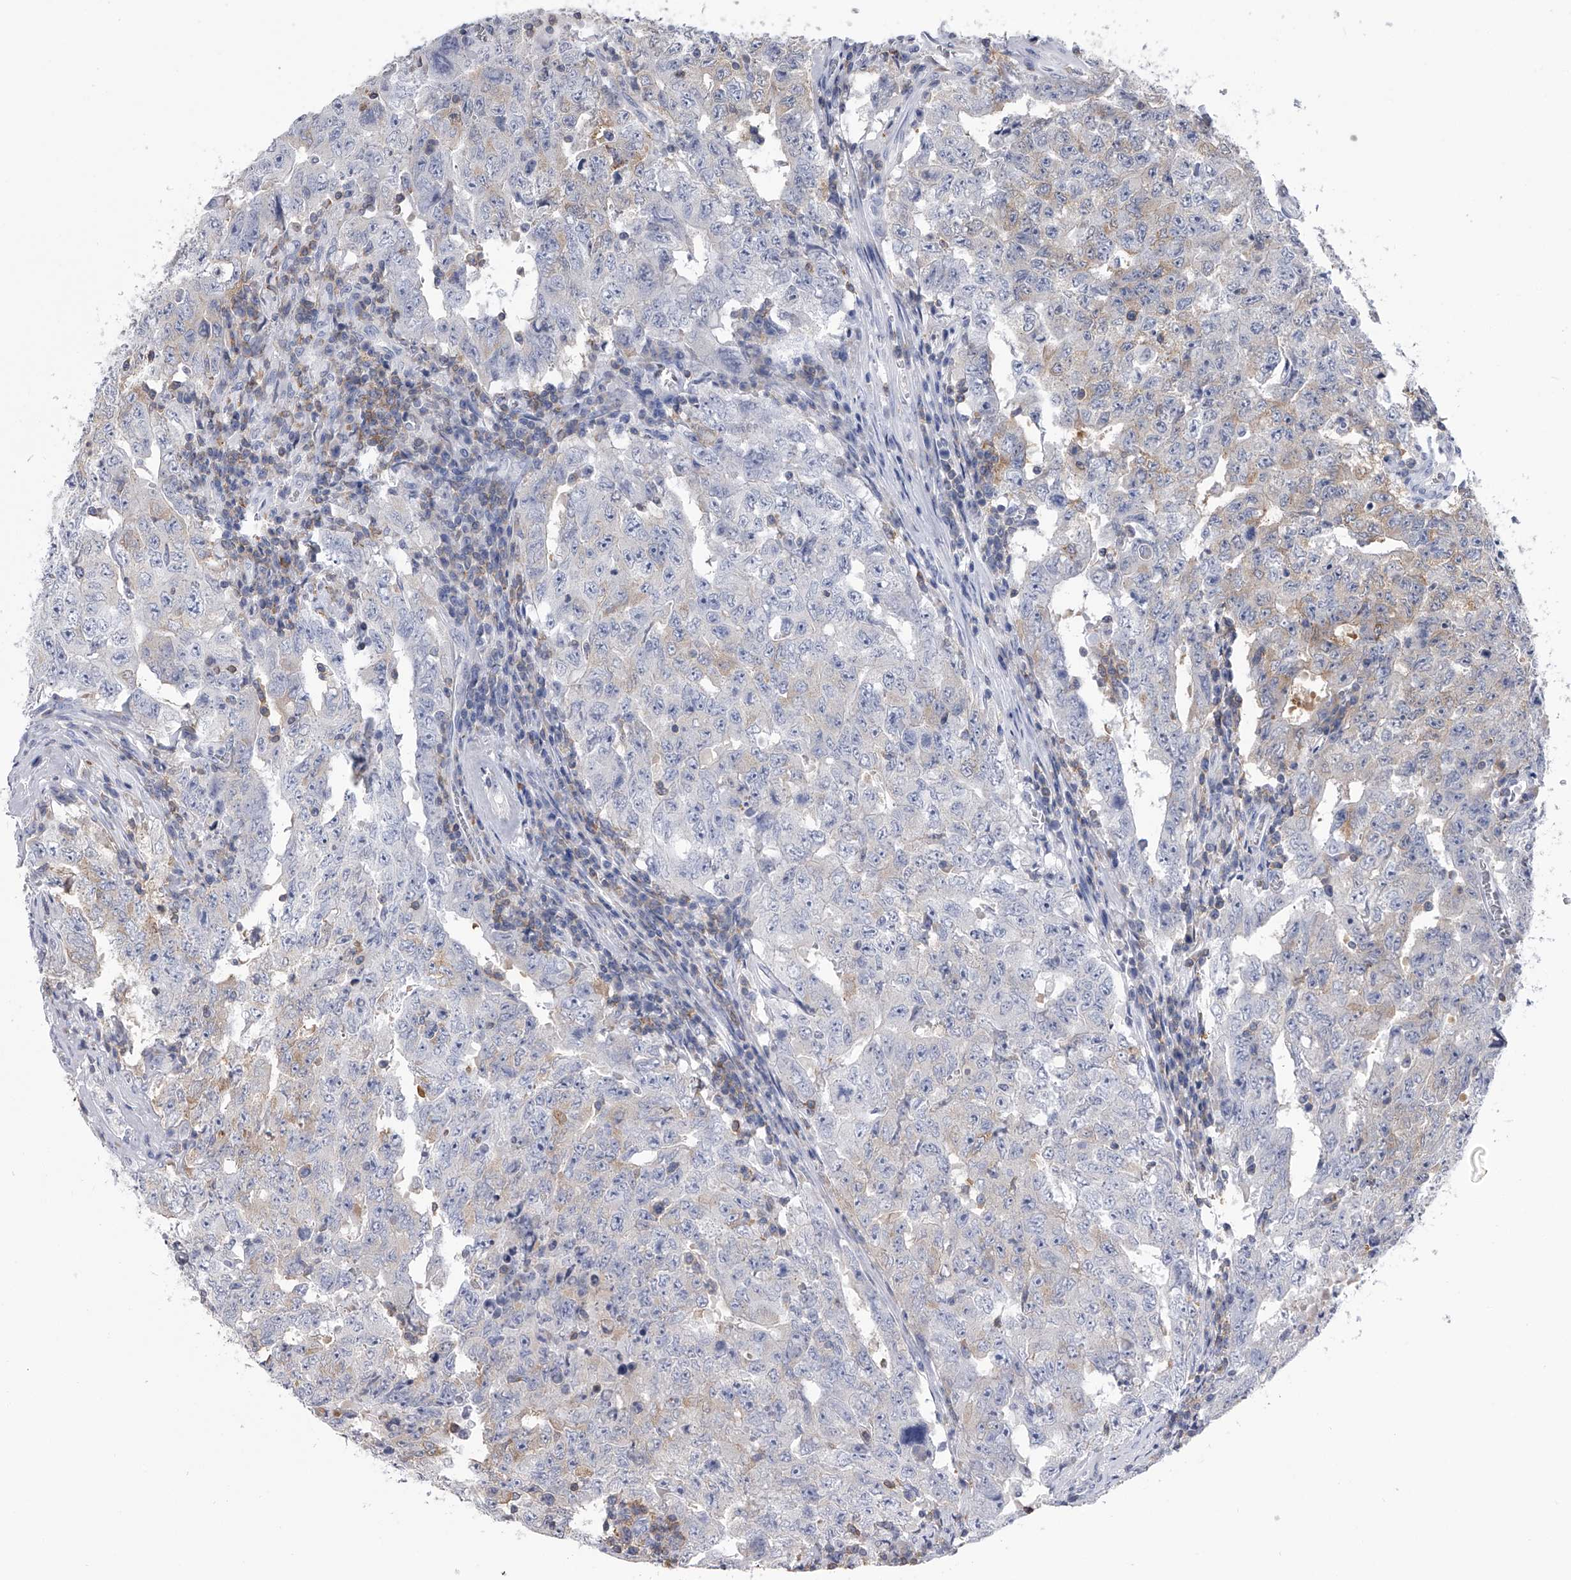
{"staining": {"intensity": "weak", "quantity": "25%-75%", "location": "cytoplasmic/membranous"}, "tissue": "testis cancer", "cell_type": "Tumor cells", "image_type": "cancer", "snomed": [{"axis": "morphology", "description": "Carcinoma, Embryonal, NOS"}, {"axis": "topography", "description": "Testis"}], "caption": "The micrograph shows a brown stain indicating the presence of a protein in the cytoplasmic/membranous of tumor cells in testis cancer.", "gene": "TASP1", "patient": {"sex": "male", "age": 26}}